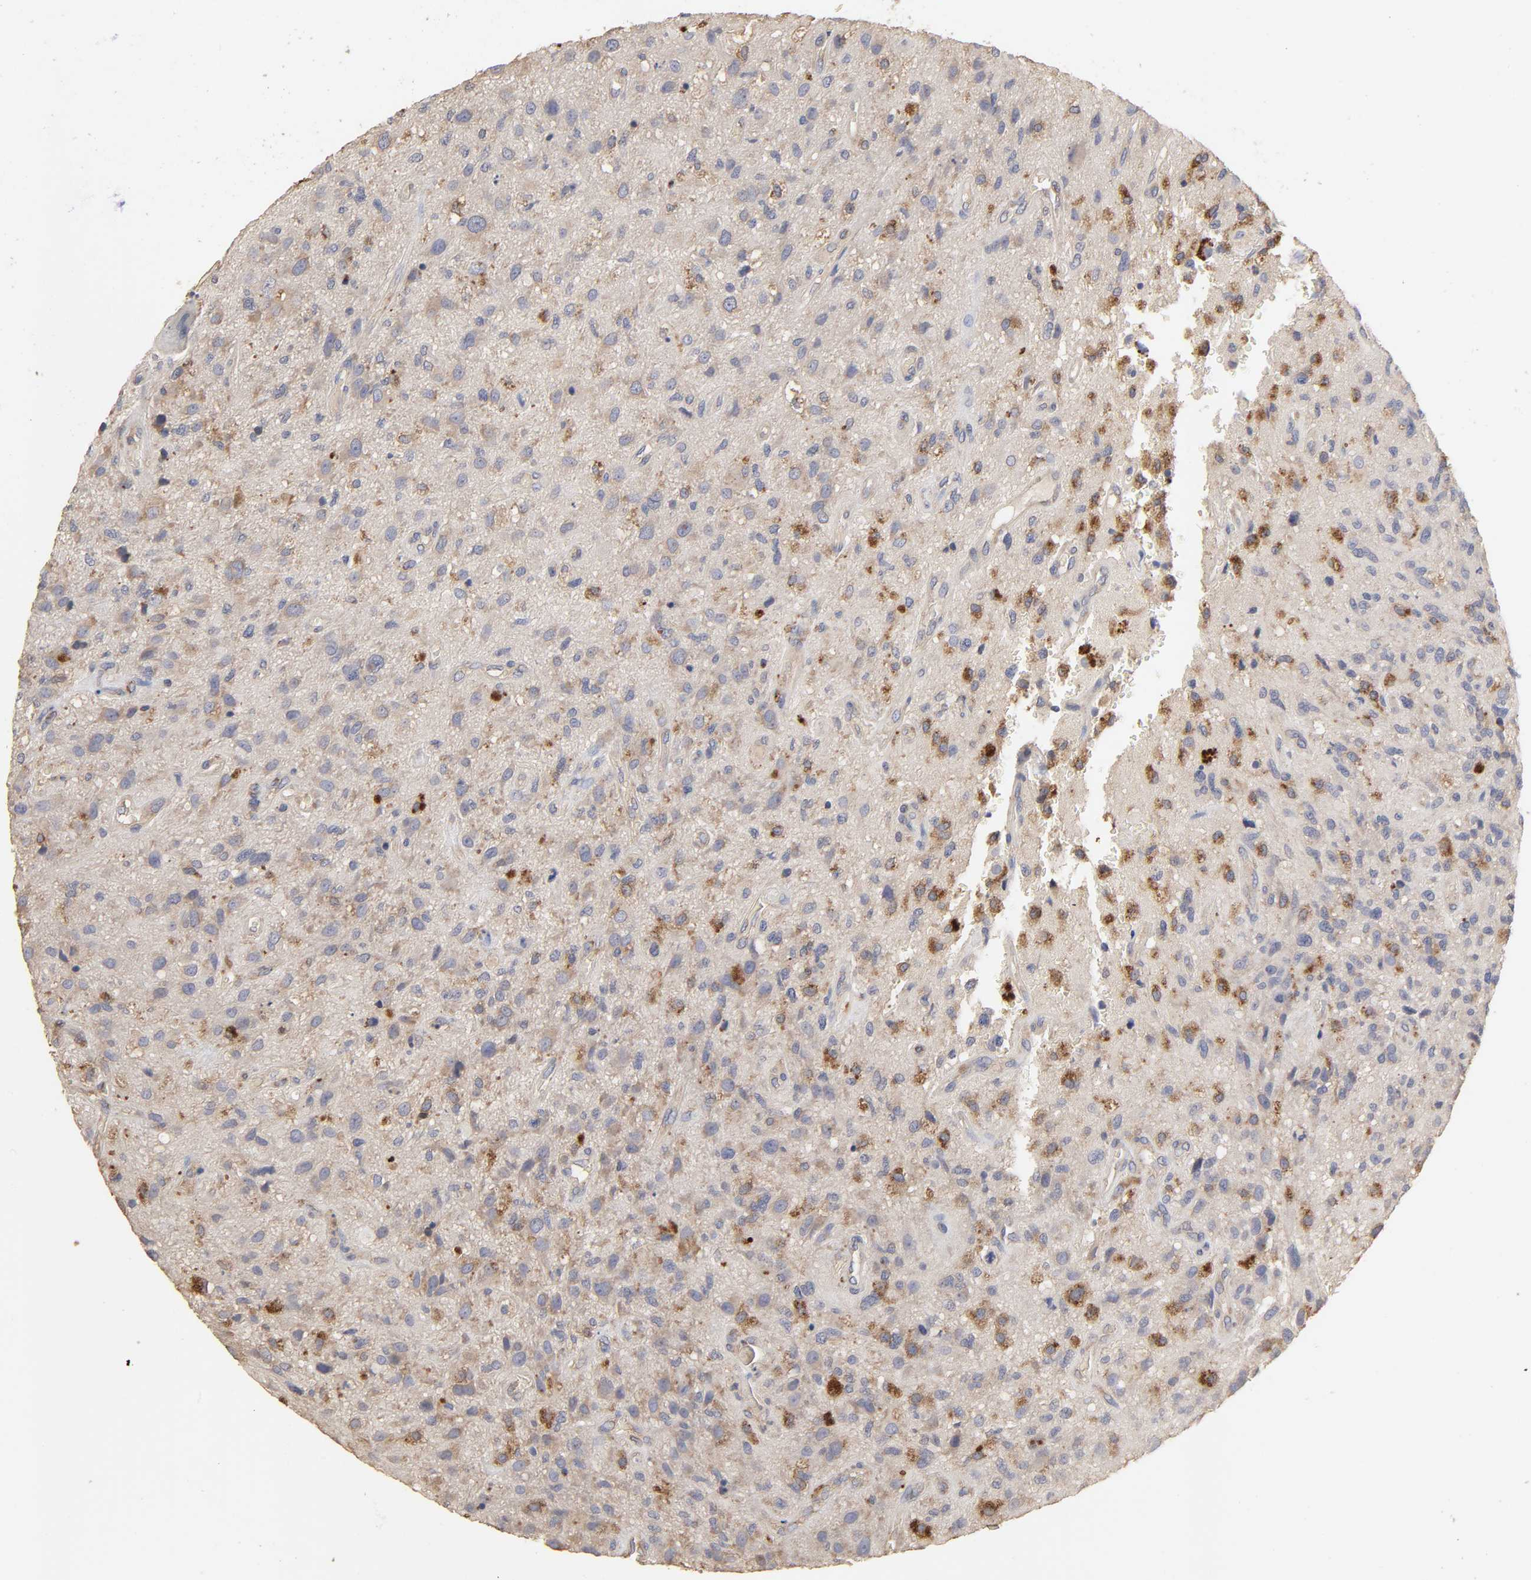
{"staining": {"intensity": "moderate", "quantity": "25%-75%", "location": "cytoplasmic/membranous"}, "tissue": "glioma", "cell_type": "Tumor cells", "image_type": "cancer", "snomed": [{"axis": "morphology", "description": "Normal tissue, NOS"}, {"axis": "morphology", "description": "Glioma, malignant, High grade"}, {"axis": "topography", "description": "Cerebral cortex"}], "caption": "A medium amount of moderate cytoplasmic/membranous staining is present in approximately 25%-75% of tumor cells in high-grade glioma (malignant) tissue.", "gene": "EIF4G2", "patient": {"sex": "male", "age": 75}}